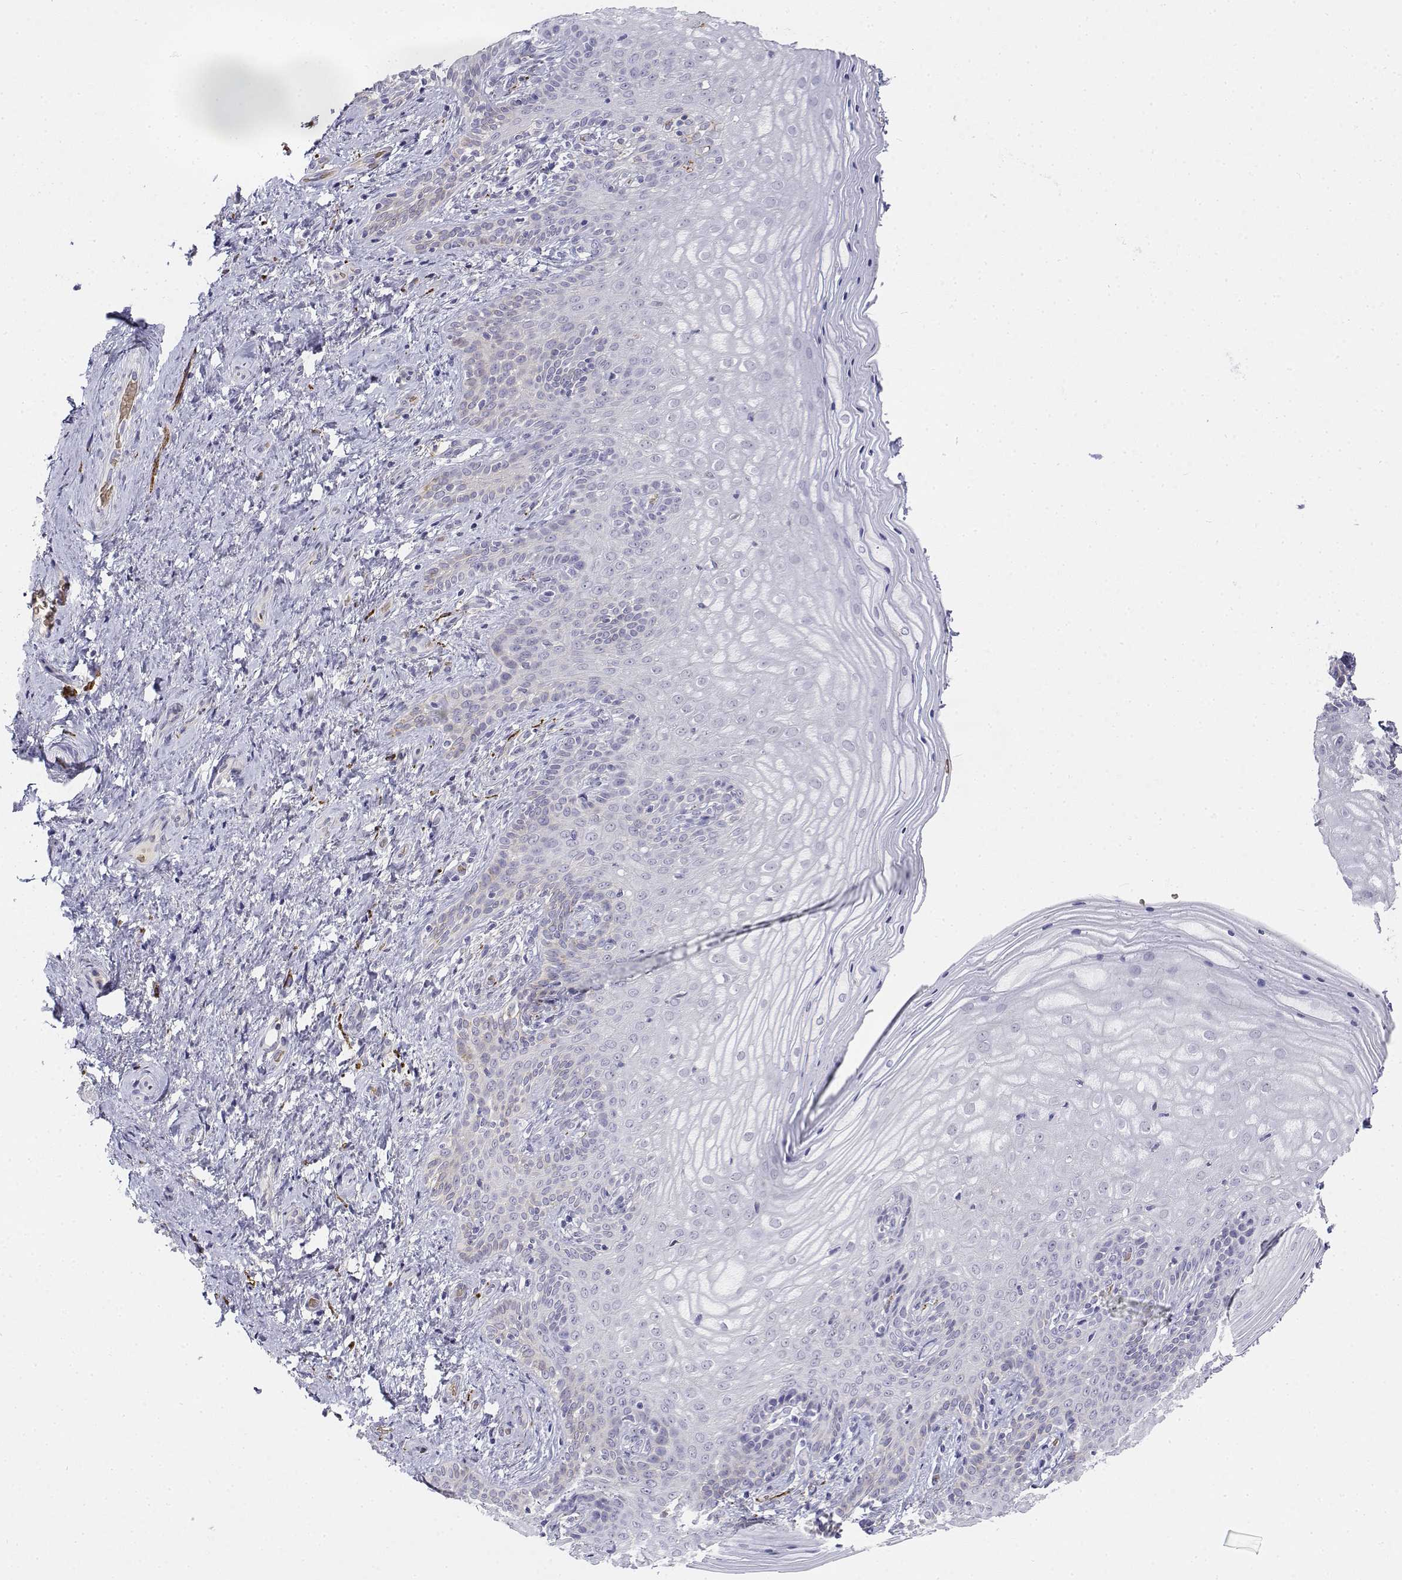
{"staining": {"intensity": "negative", "quantity": "none", "location": "none"}, "tissue": "vagina", "cell_type": "Squamous epithelial cells", "image_type": "normal", "snomed": [{"axis": "morphology", "description": "Normal tissue, NOS"}, {"axis": "topography", "description": "Vagina"}], "caption": "High magnification brightfield microscopy of unremarkable vagina stained with DAB (brown) and counterstained with hematoxylin (blue): squamous epithelial cells show no significant staining.", "gene": "CADM1", "patient": {"sex": "female", "age": 45}}